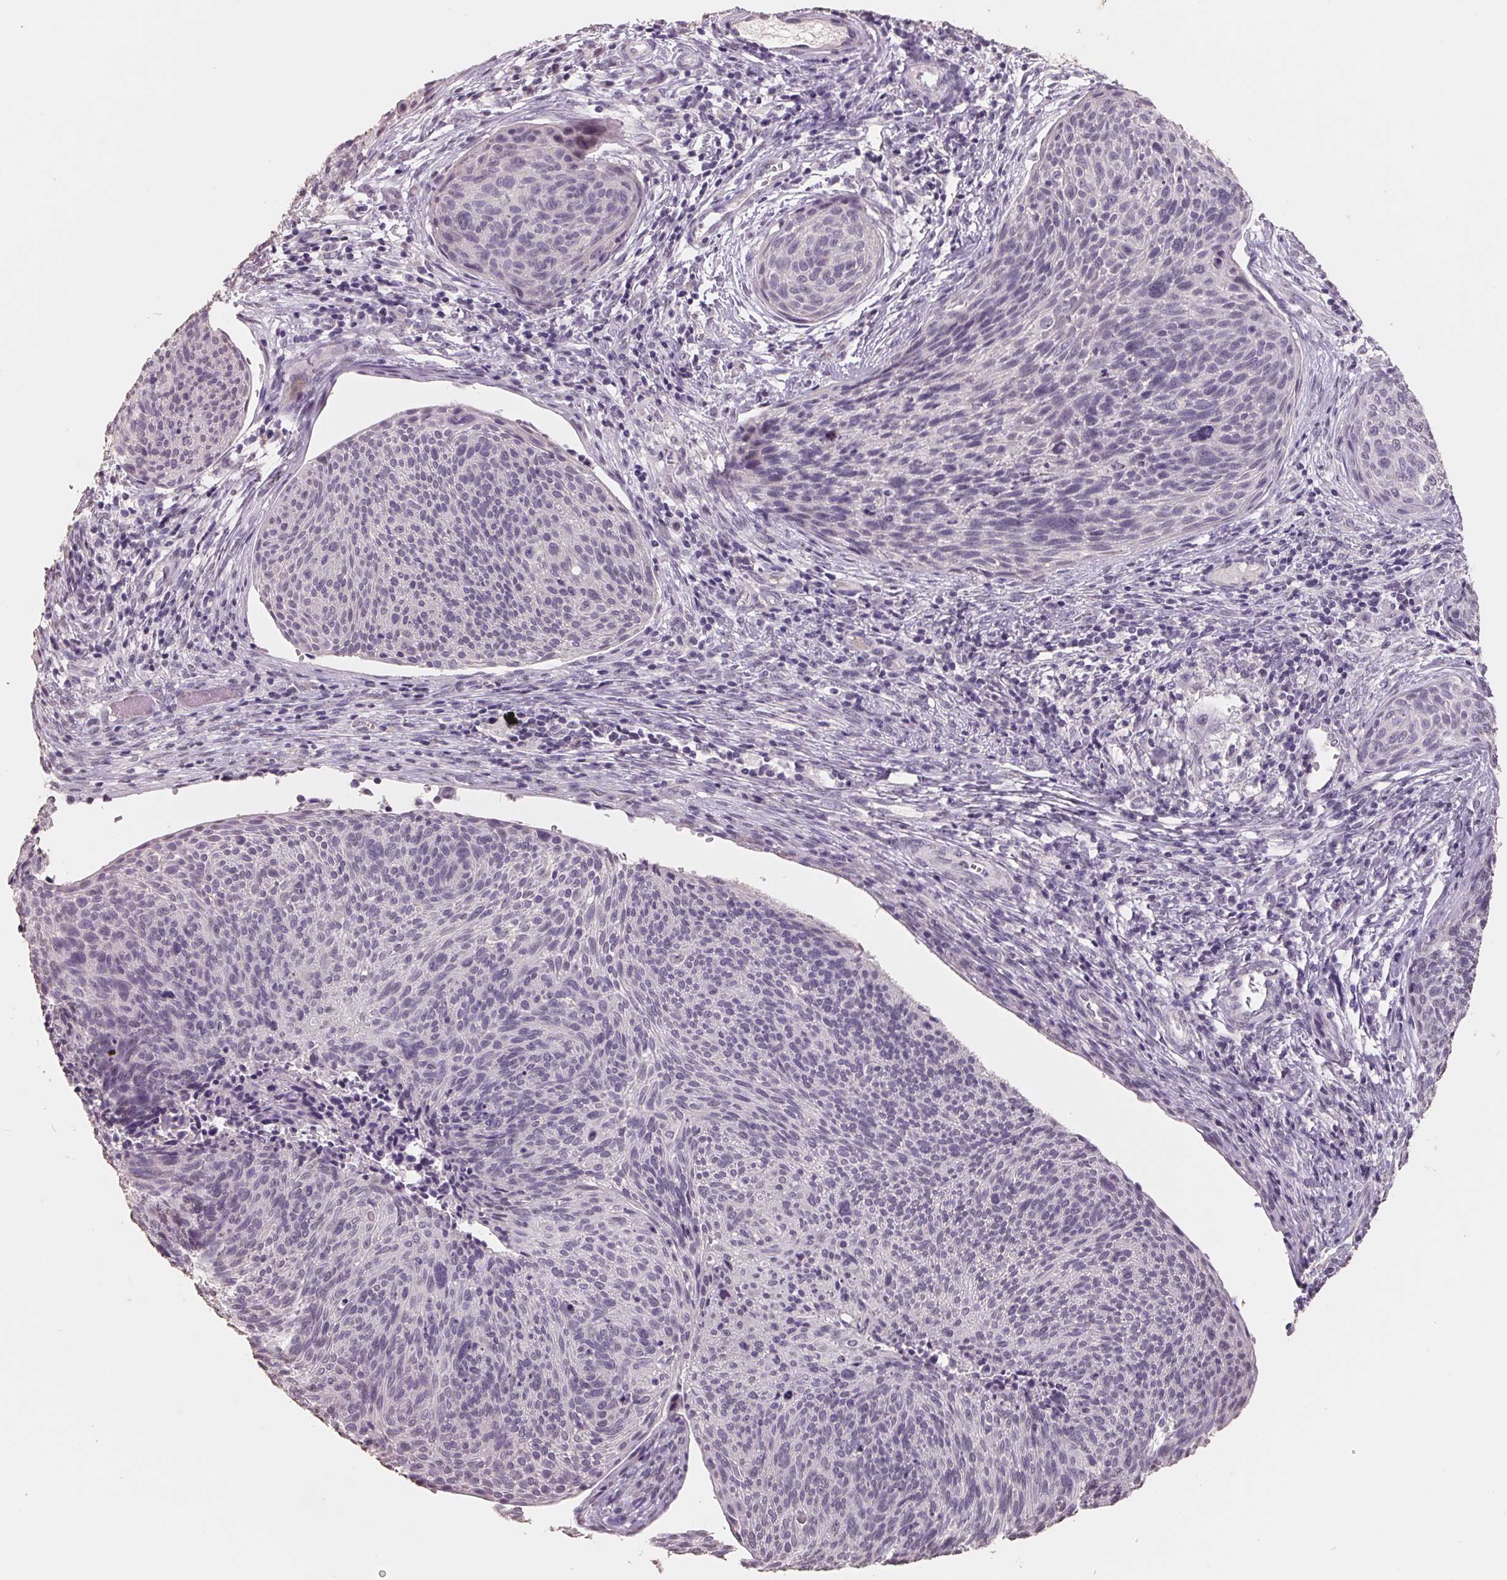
{"staining": {"intensity": "negative", "quantity": "none", "location": "none"}, "tissue": "cervical cancer", "cell_type": "Tumor cells", "image_type": "cancer", "snomed": [{"axis": "morphology", "description": "Squamous cell carcinoma, NOS"}, {"axis": "topography", "description": "Cervix"}], "caption": "Immunohistochemistry (IHC) histopathology image of human cervical cancer (squamous cell carcinoma) stained for a protein (brown), which shows no positivity in tumor cells. The staining is performed using DAB (3,3'-diaminobenzidine) brown chromogen with nuclei counter-stained in using hematoxylin.", "gene": "FTCD", "patient": {"sex": "female", "age": 49}}